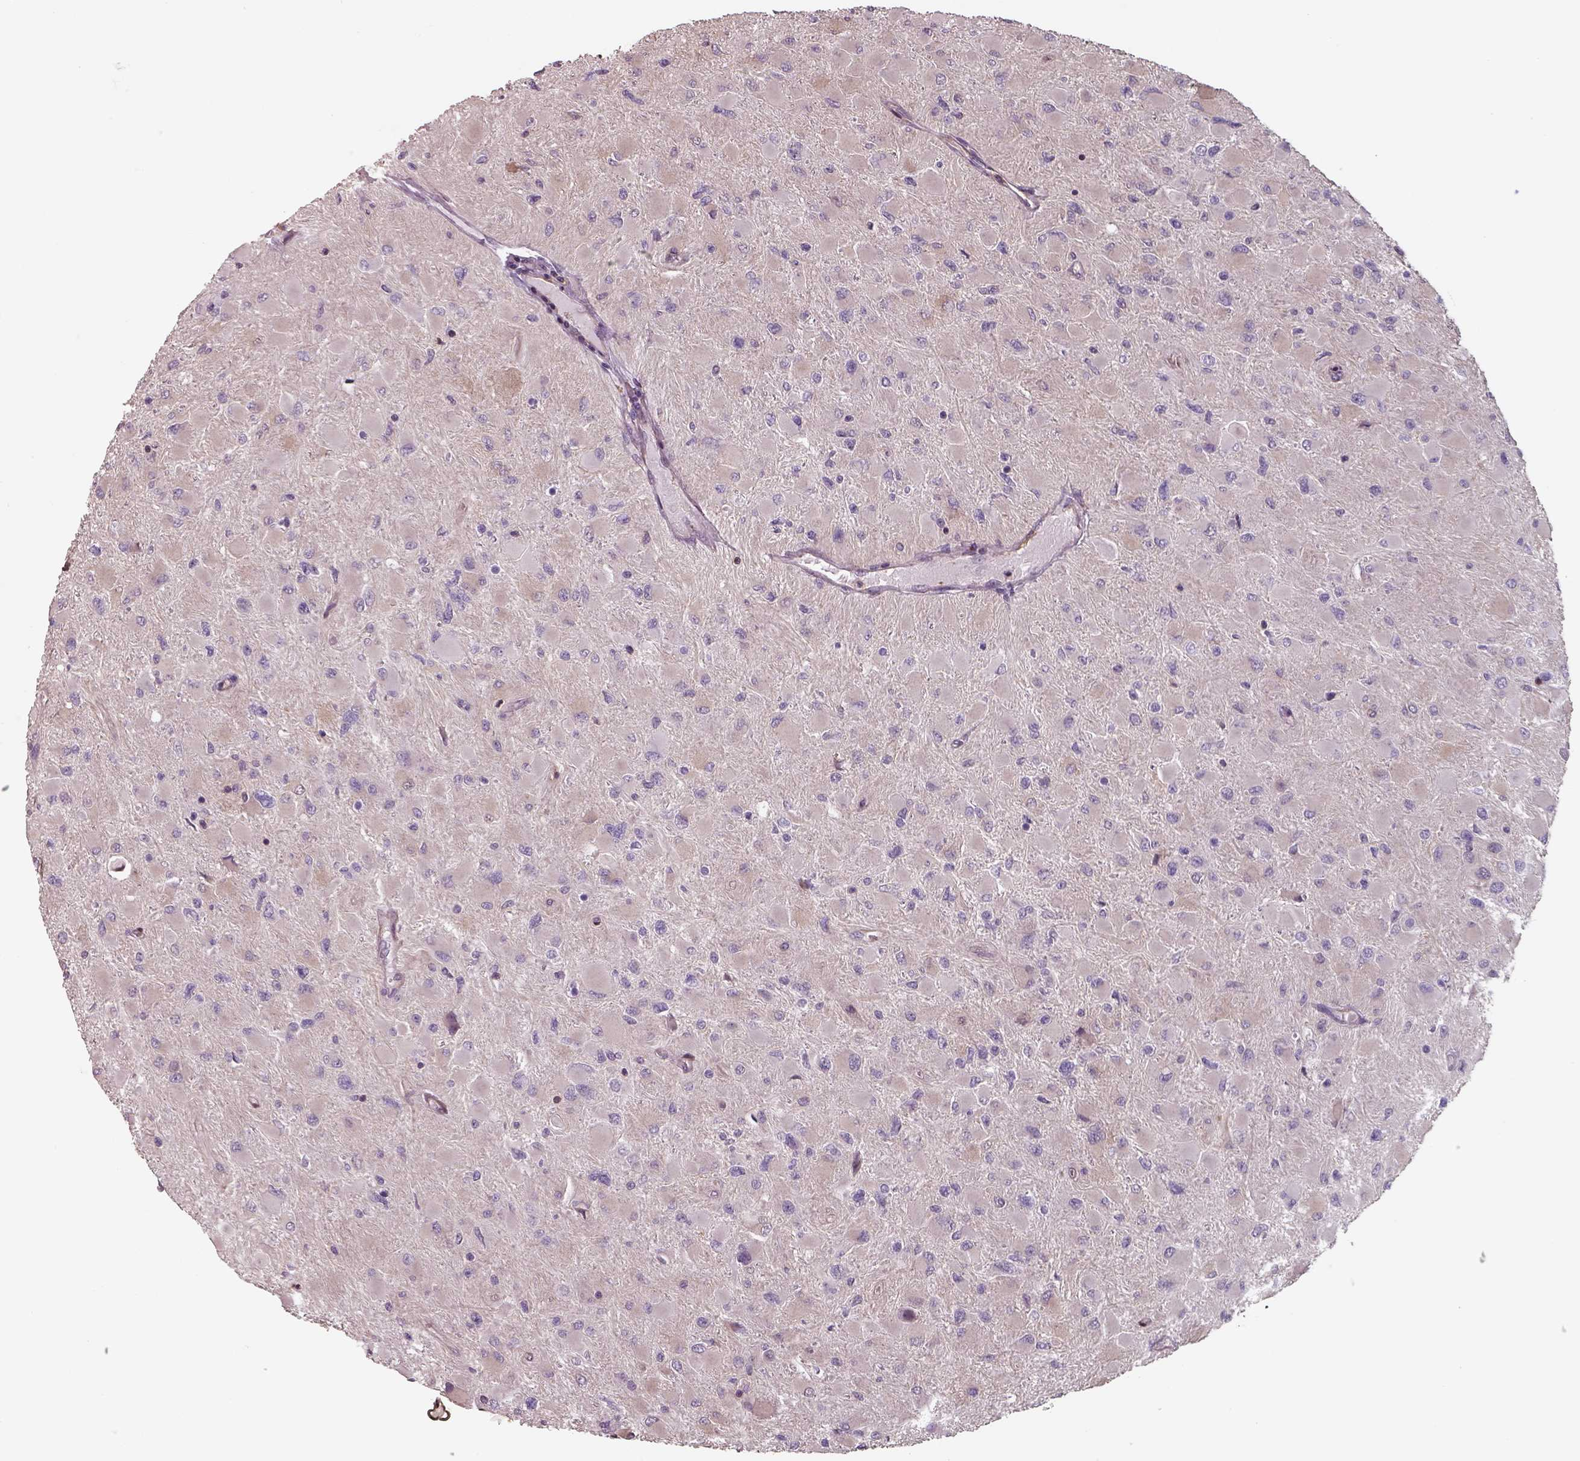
{"staining": {"intensity": "negative", "quantity": "none", "location": "none"}, "tissue": "glioma", "cell_type": "Tumor cells", "image_type": "cancer", "snomed": [{"axis": "morphology", "description": "Glioma, malignant, High grade"}, {"axis": "topography", "description": "Cerebral cortex"}], "caption": "High magnification brightfield microscopy of glioma stained with DAB (3,3'-diaminobenzidine) (brown) and counterstained with hematoxylin (blue): tumor cells show no significant expression.", "gene": "ISYNA1", "patient": {"sex": "female", "age": 36}}